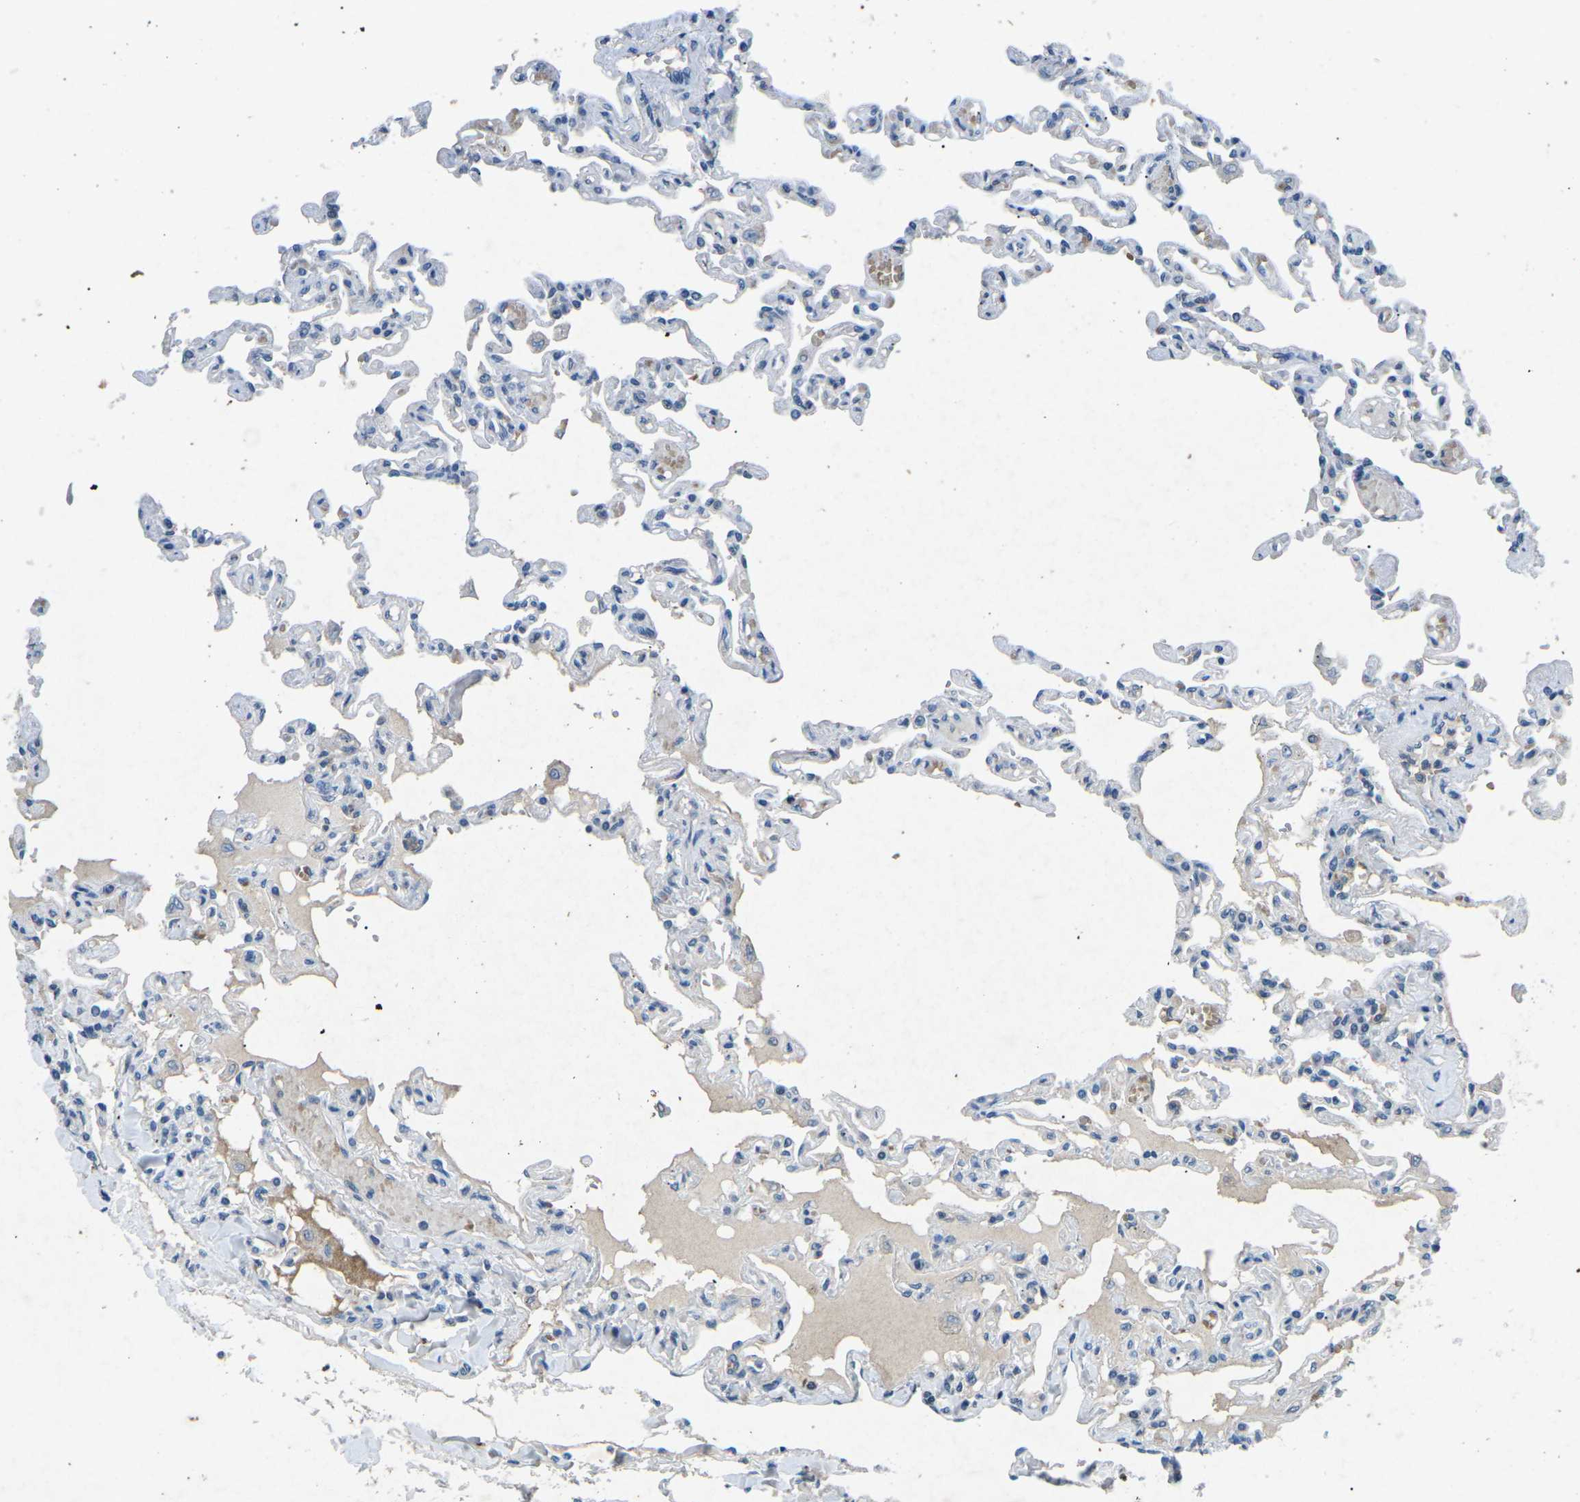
{"staining": {"intensity": "negative", "quantity": "none", "location": "none"}, "tissue": "lung", "cell_type": "Alveolar cells", "image_type": "normal", "snomed": [{"axis": "morphology", "description": "Normal tissue, NOS"}, {"axis": "topography", "description": "Lung"}], "caption": "Alveolar cells show no significant protein positivity in normal lung.", "gene": "A1BG", "patient": {"sex": "male", "age": 21}}